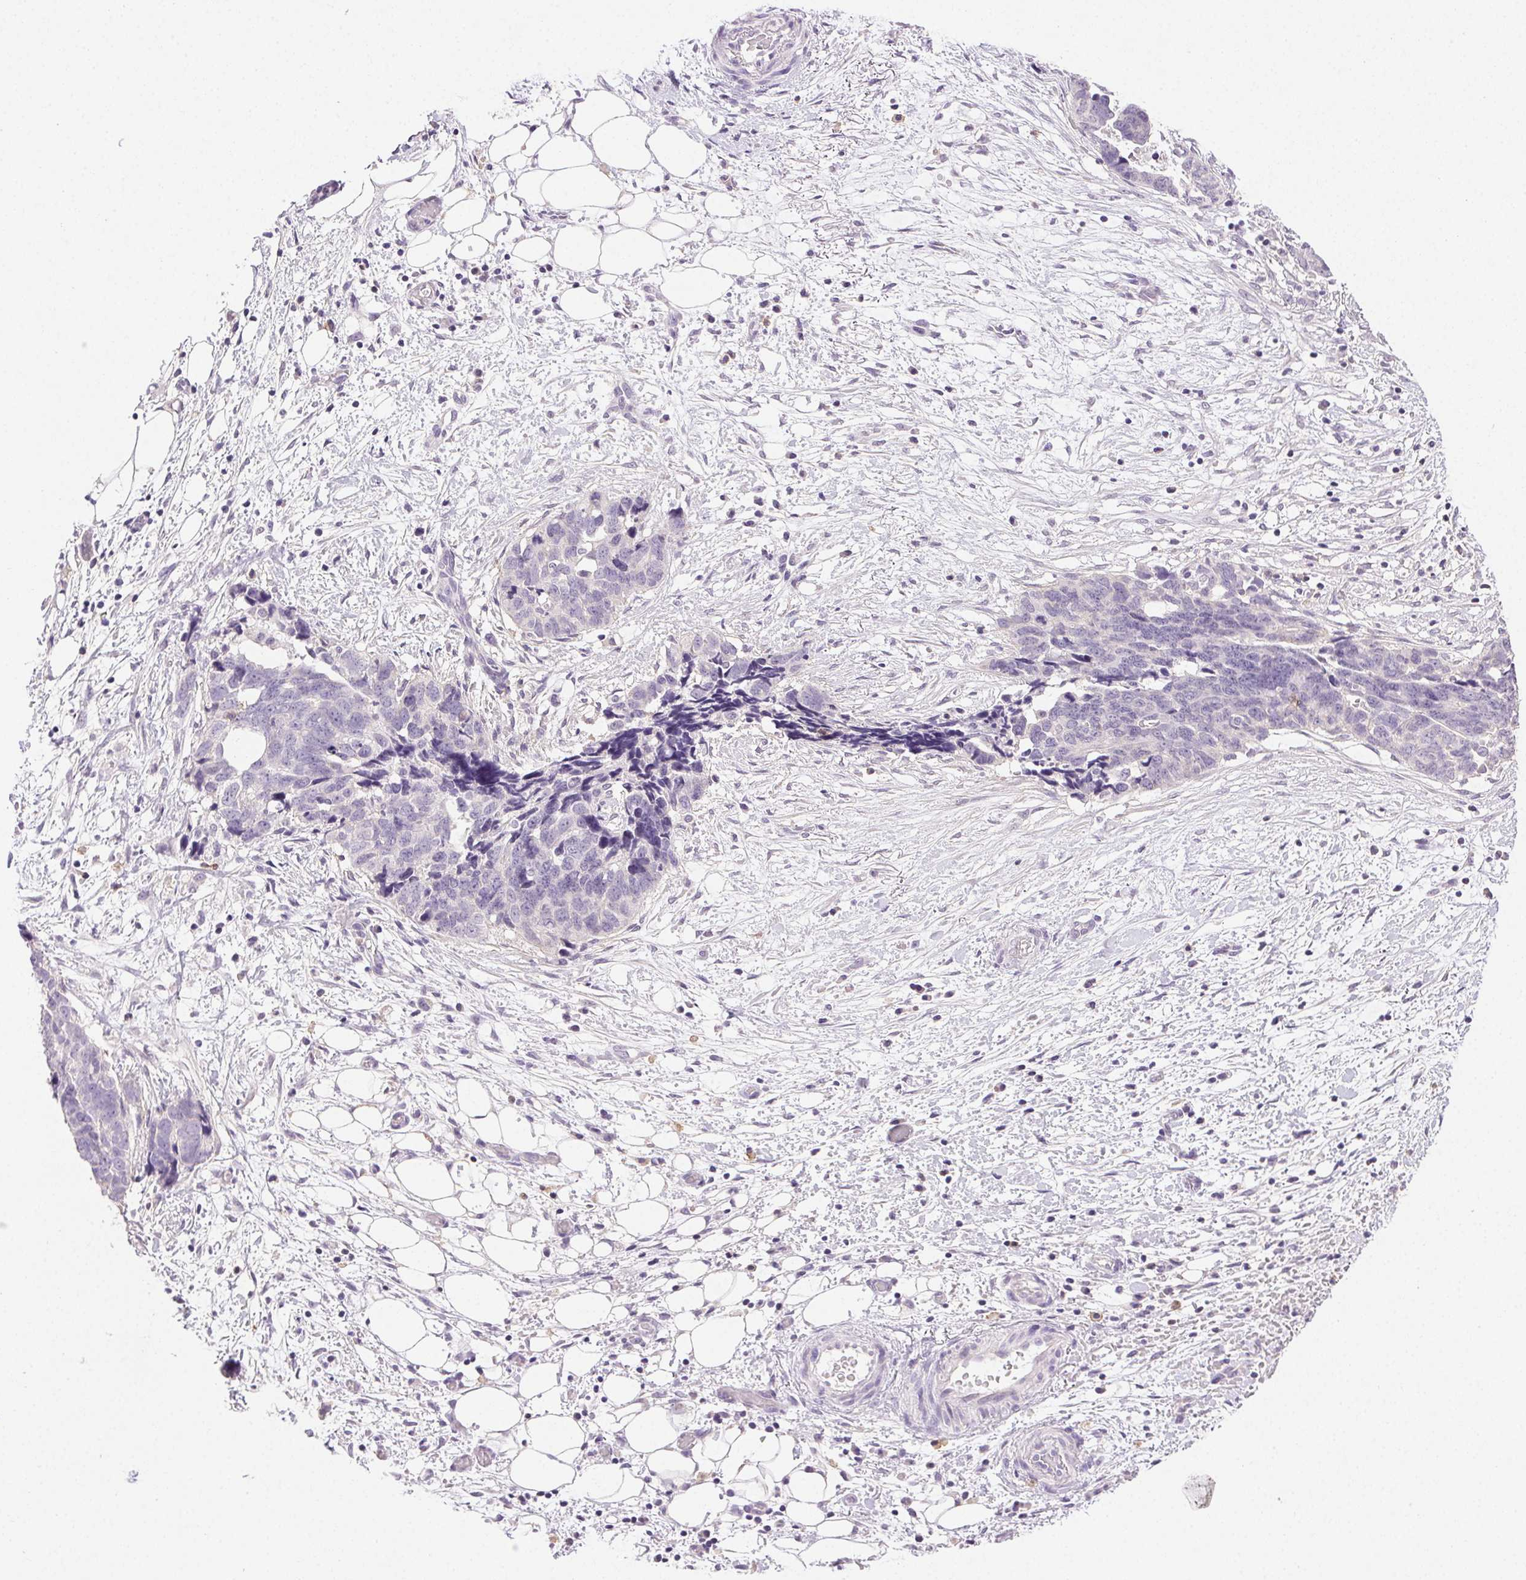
{"staining": {"intensity": "negative", "quantity": "none", "location": "none"}, "tissue": "ovarian cancer", "cell_type": "Tumor cells", "image_type": "cancer", "snomed": [{"axis": "morphology", "description": "Cystadenocarcinoma, serous, NOS"}, {"axis": "topography", "description": "Ovary"}], "caption": "Micrograph shows no significant protein positivity in tumor cells of ovarian serous cystadenocarcinoma.", "gene": "AKAP5", "patient": {"sex": "female", "age": 69}}